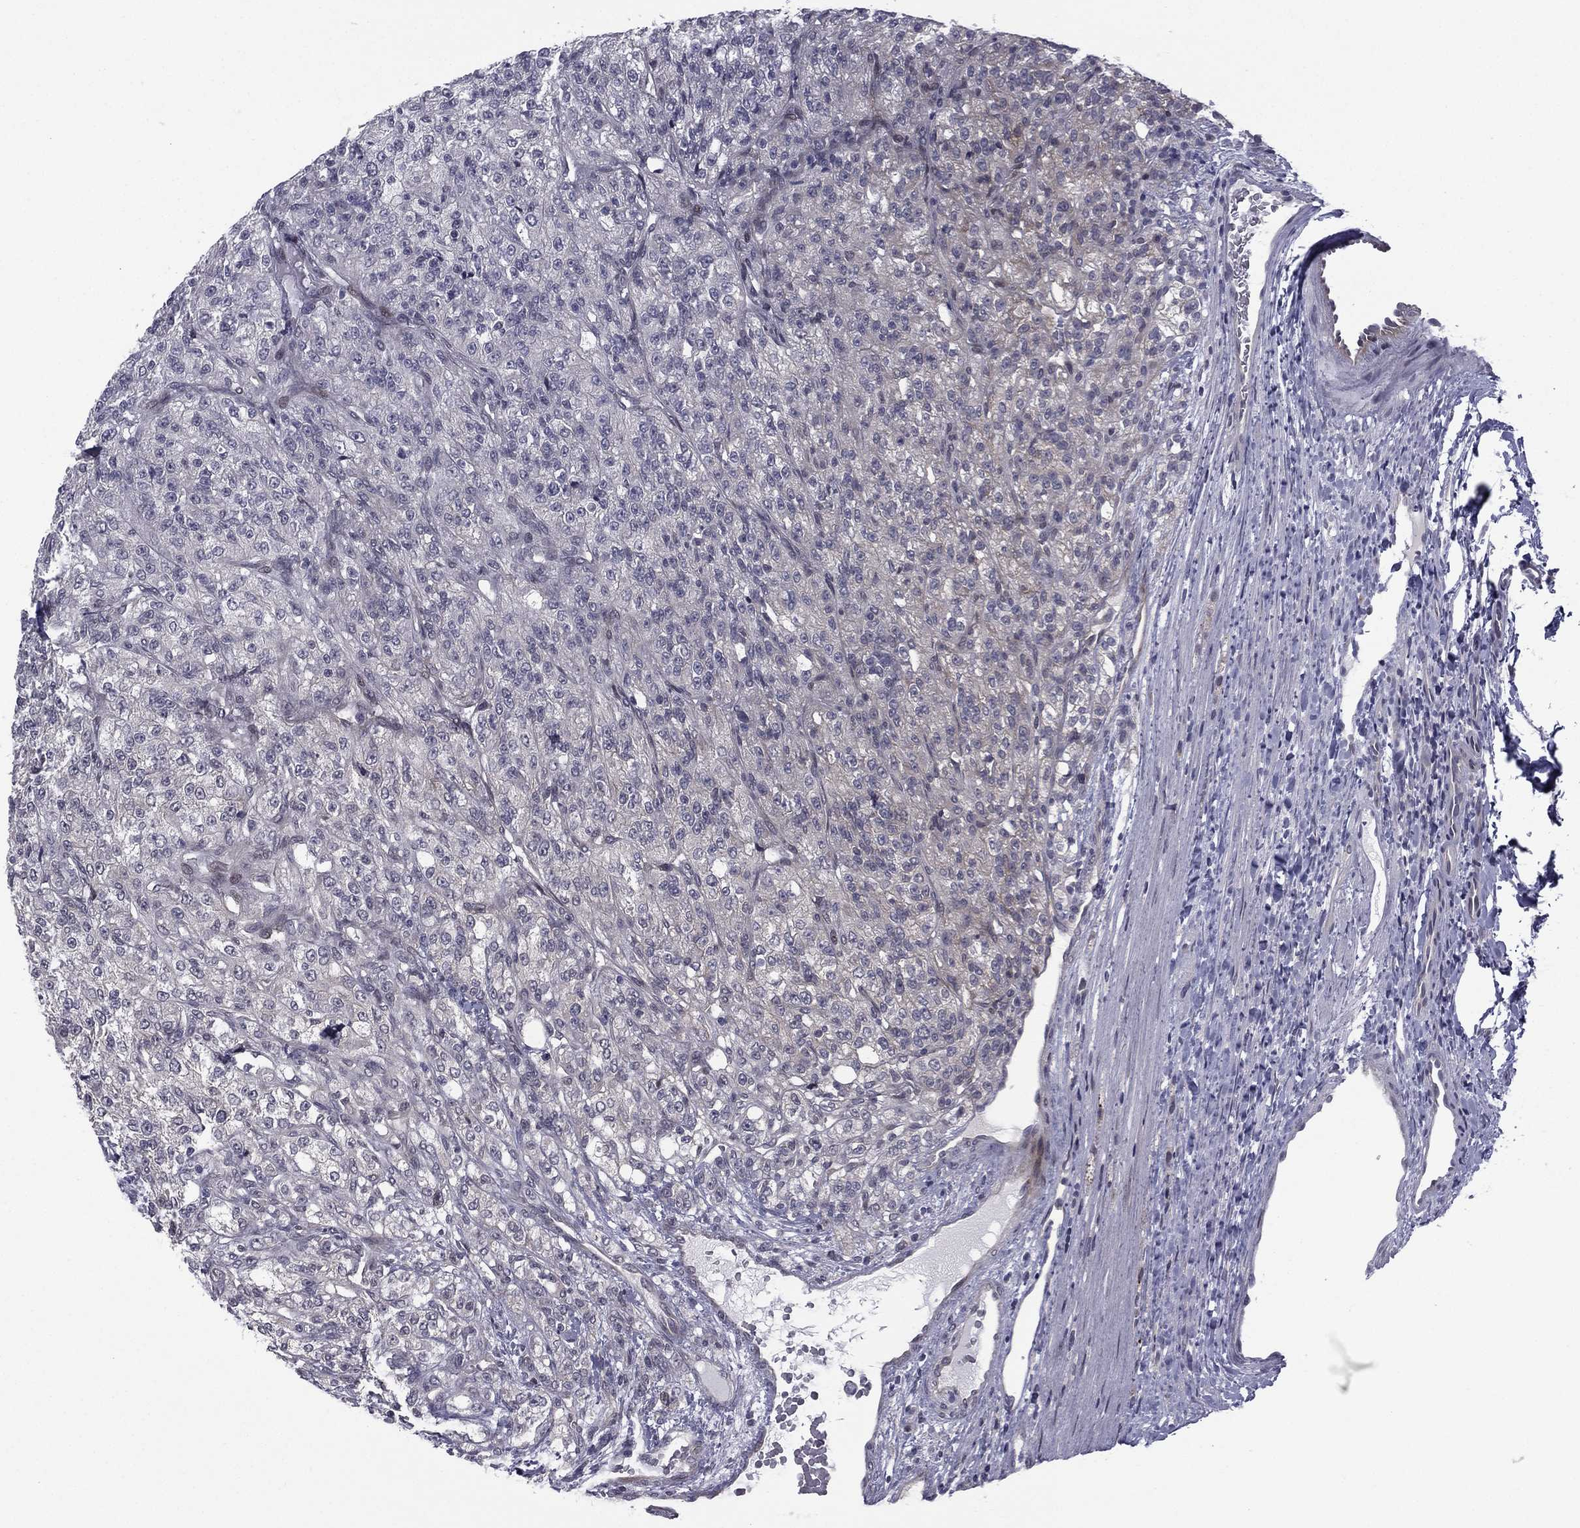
{"staining": {"intensity": "negative", "quantity": "none", "location": "none"}, "tissue": "renal cancer", "cell_type": "Tumor cells", "image_type": "cancer", "snomed": [{"axis": "morphology", "description": "Adenocarcinoma, NOS"}, {"axis": "topography", "description": "Kidney"}], "caption": "An image of adenocarcinoma (renal) stained for a protein displays no brown staining in tumor cells. (DAB (3,3'-diaminobenzidine) immunohistochemistry (IHC) with hematoxylin counter stain).", "gene": "ACTRT2", "patient": {"sex": "female", "age": 63}}